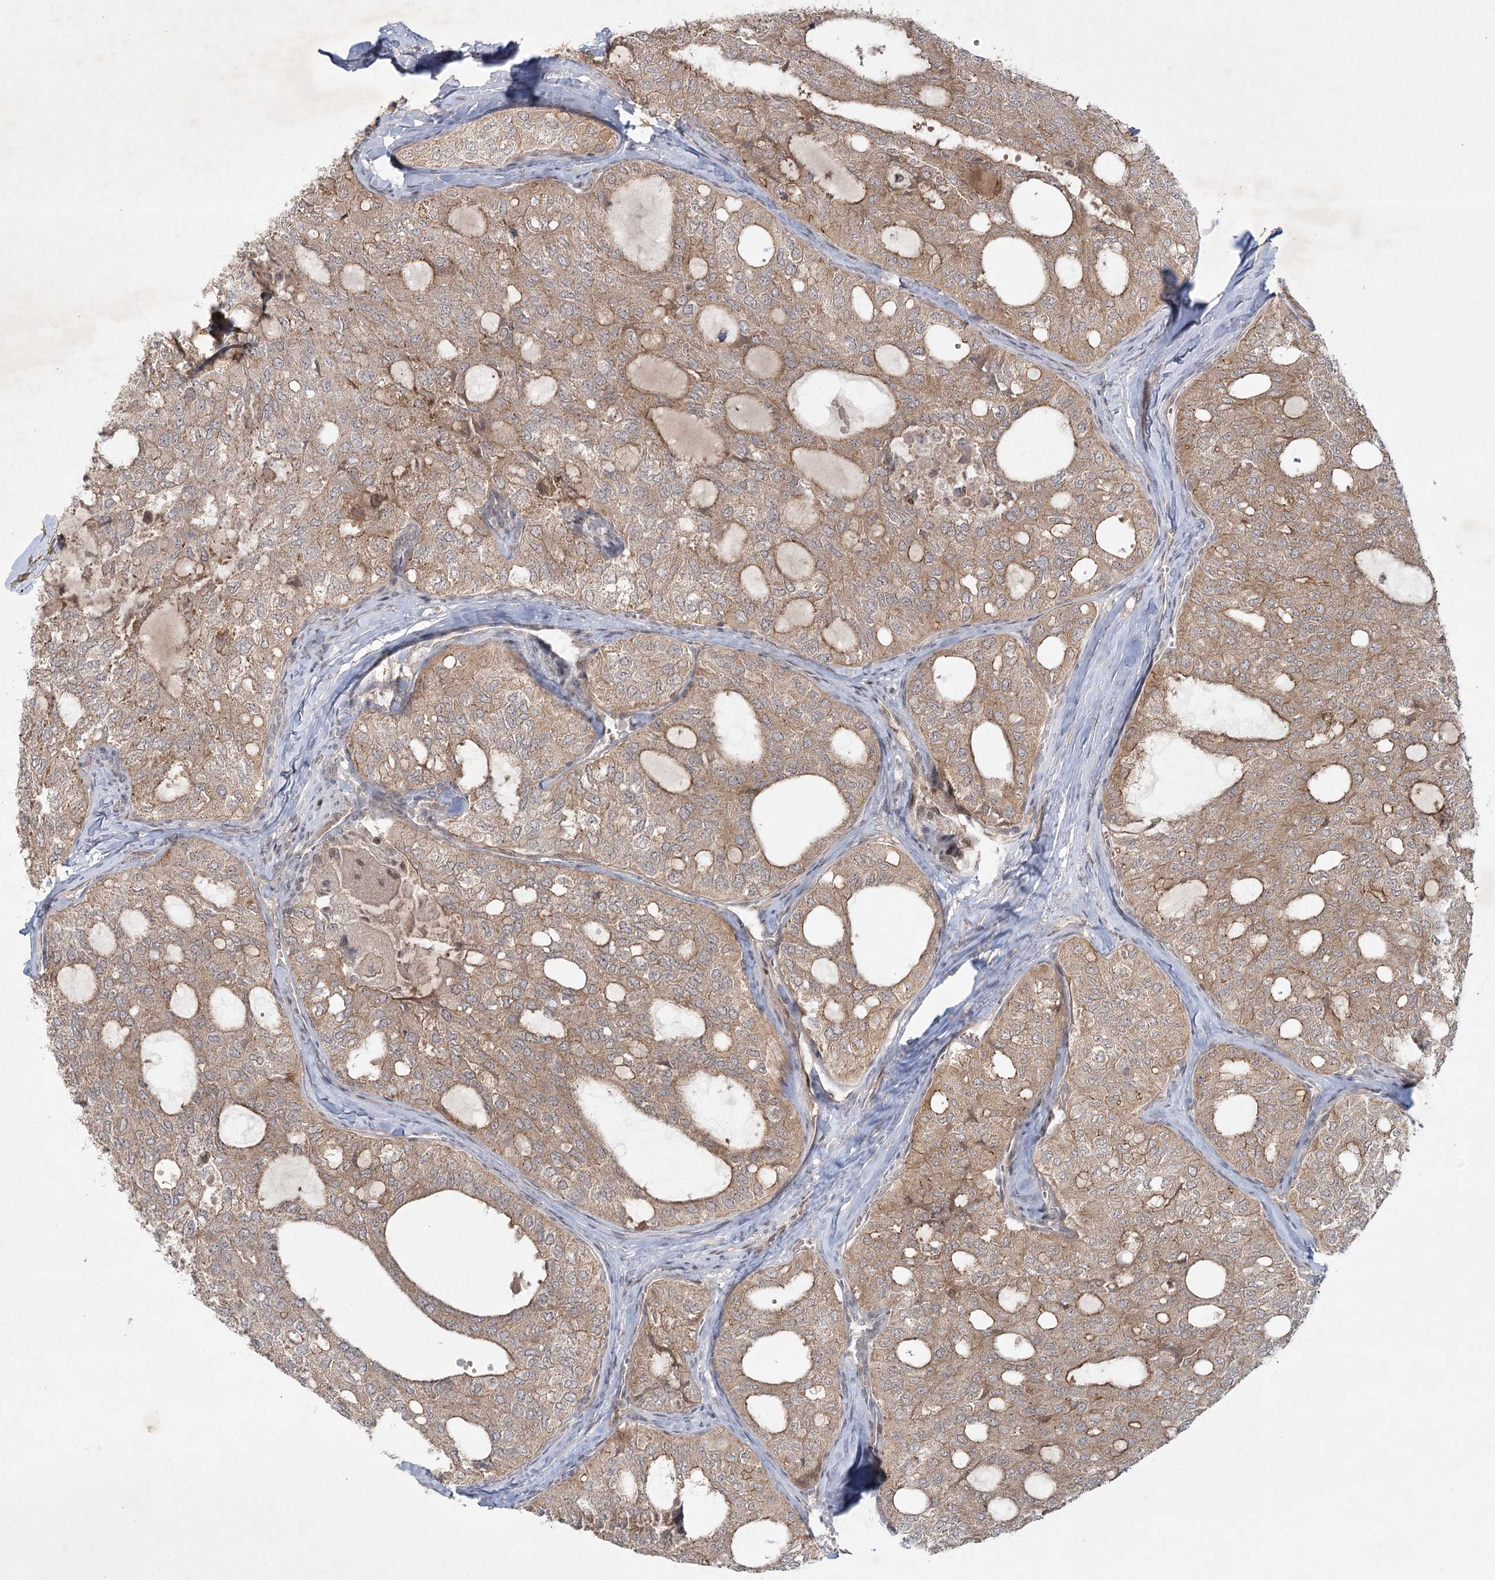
{"staining": {"intensity": "weak", "quantity": ">75%", "location": "cytoplasmic/membranous"}, "tissue": "thyroid cancer", "cell_type": "Tumor cells", "image_type": "cancer", "snomed": [{"axis": "morphology", "description": "Follicular adenoma carcinoma, NOS"}, {"axis": "topography", "description": "Thyroid gland"}], "caption": "High-power microscopy captured an IHC photomicrograph of follicular adenoma carcinoma (thyroid), revealing weak cytoplasmic/membranous positivity in approximately >75% of tumor cells.", "gene": "SH2D3A", "patient": {"sex": "male", "age": 75}}